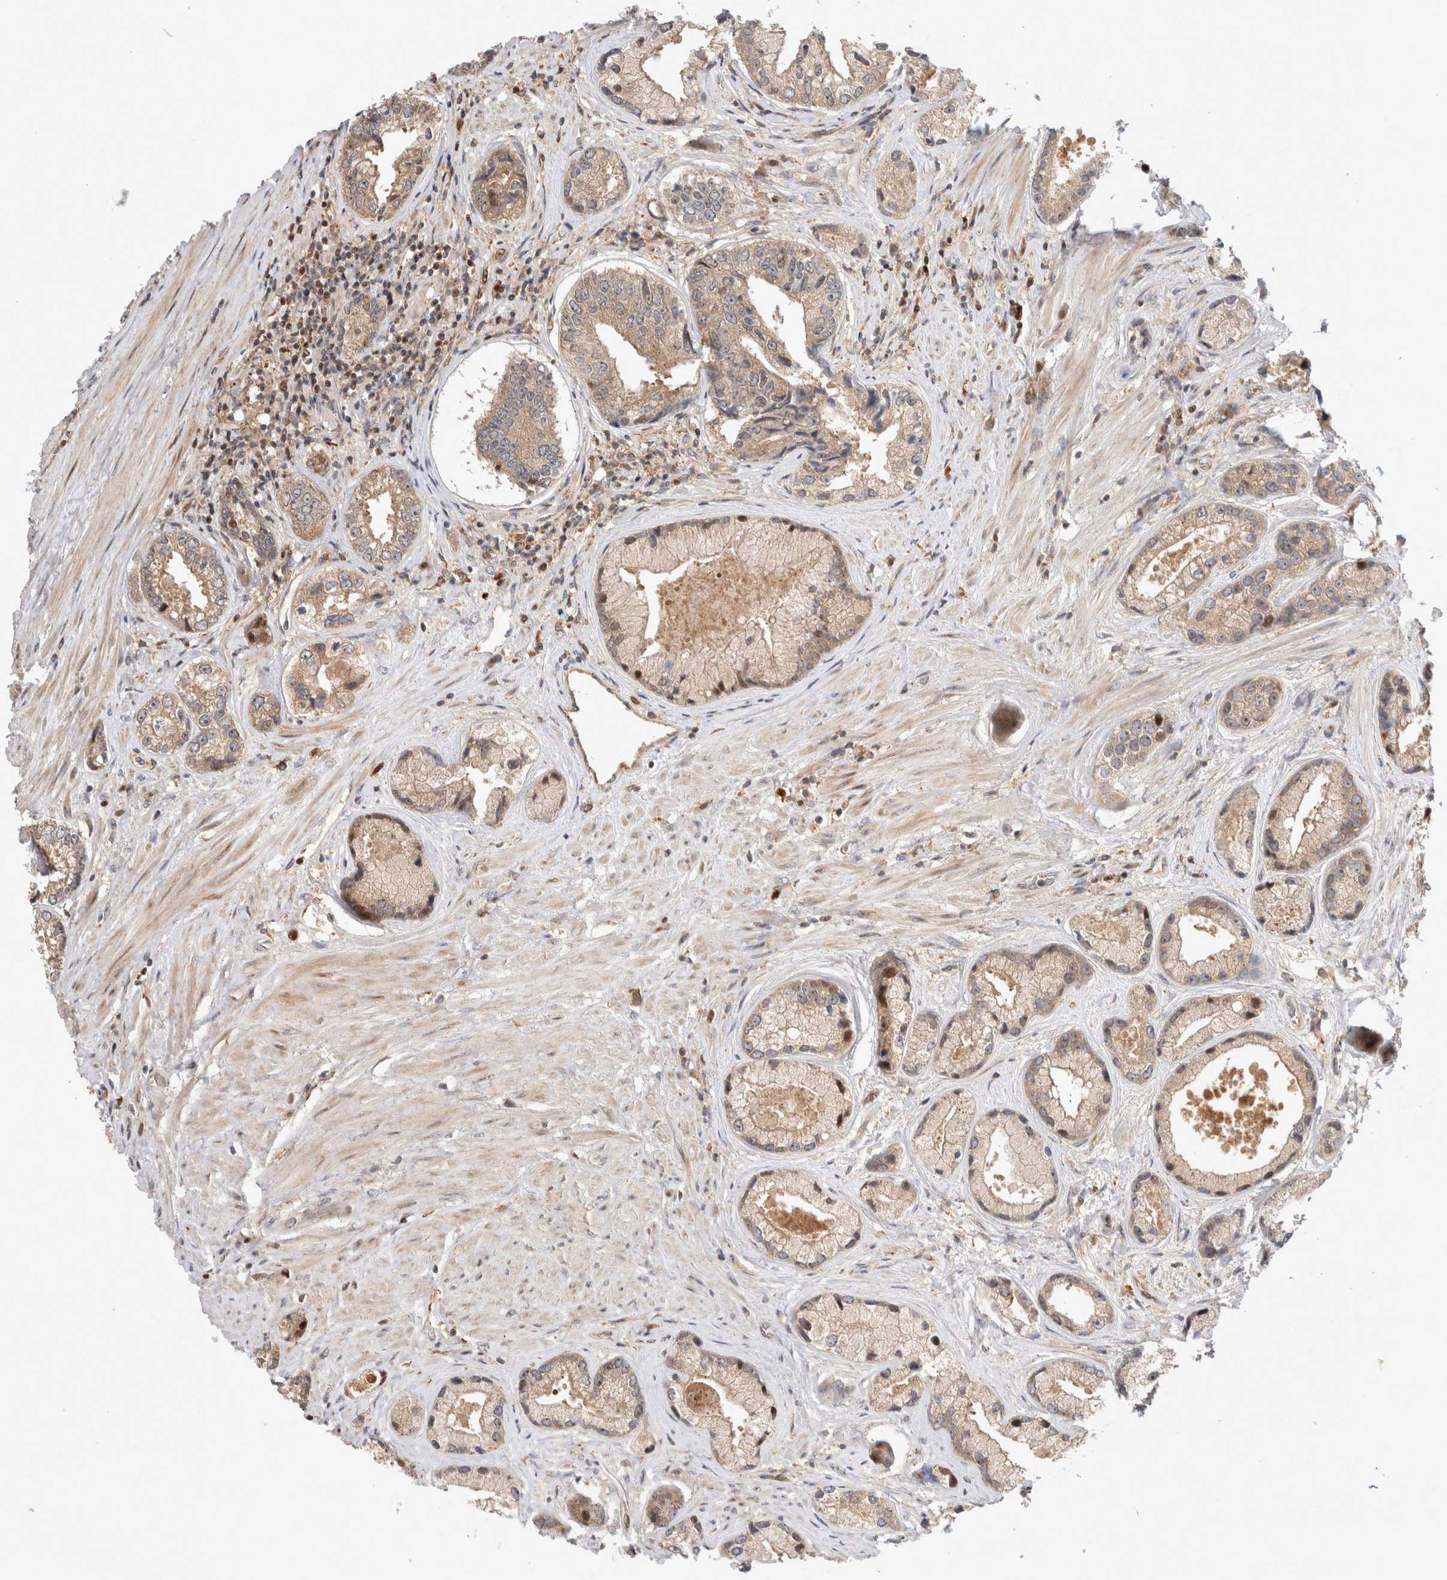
{"staining": {"intensity": "weak", "quantity": ">75%", "location": "cytoplasmic/membranous"}, "tissue": "prostate cancer", "cell_type": "Tumor cells", "image_type": "cancer", "snomed": [{"axis": "morphology", "description": "Adenocarcinoma, High grade"}, {"axis": "topography", "description": "Prostate"}], "caption": "An image of human prostate cancer stained for a protein shows weak cytoplasmic/membranous brown staining in tumor cells.", "gene": "HTT", "patient": {"sex": "male", "age": 61}}